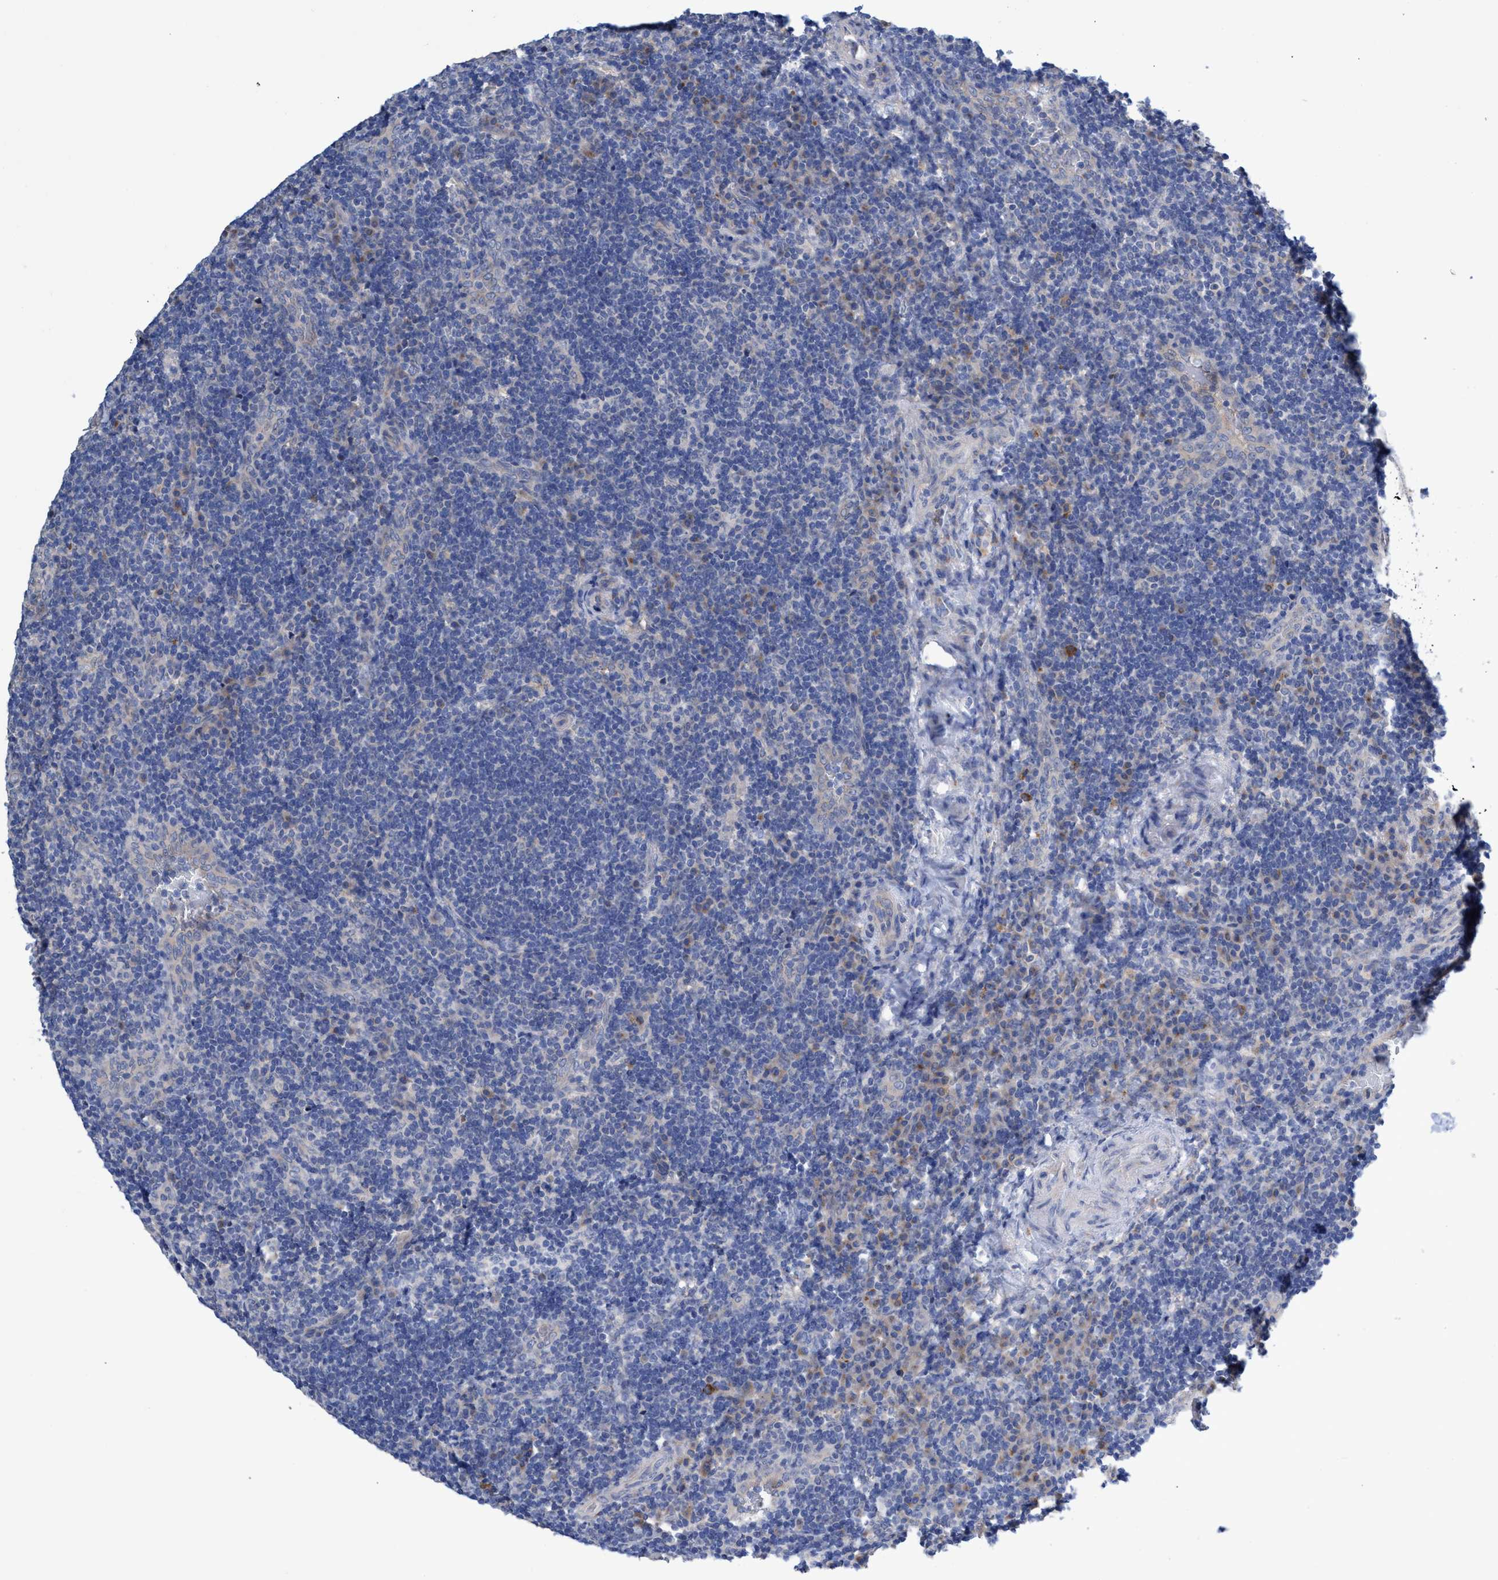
{"staining": {"intensity": "negative", "quantity": "none", "location": "none"}, "tissue": "lymphoma", "cell_type": "Tumor cells", "image_type": "cancer", "snomed": [{"axis": "morphology", "description": "Malignant lymphoma, non-Hodgkin's type, High grade"}, {"axis": "topography", "description": "Tonsil"}], "caption": "IHC of lymphoma displays no expression in tumor cells.", "gene": "SVEP1", "patient": {"sex": "female", "age": 36}}